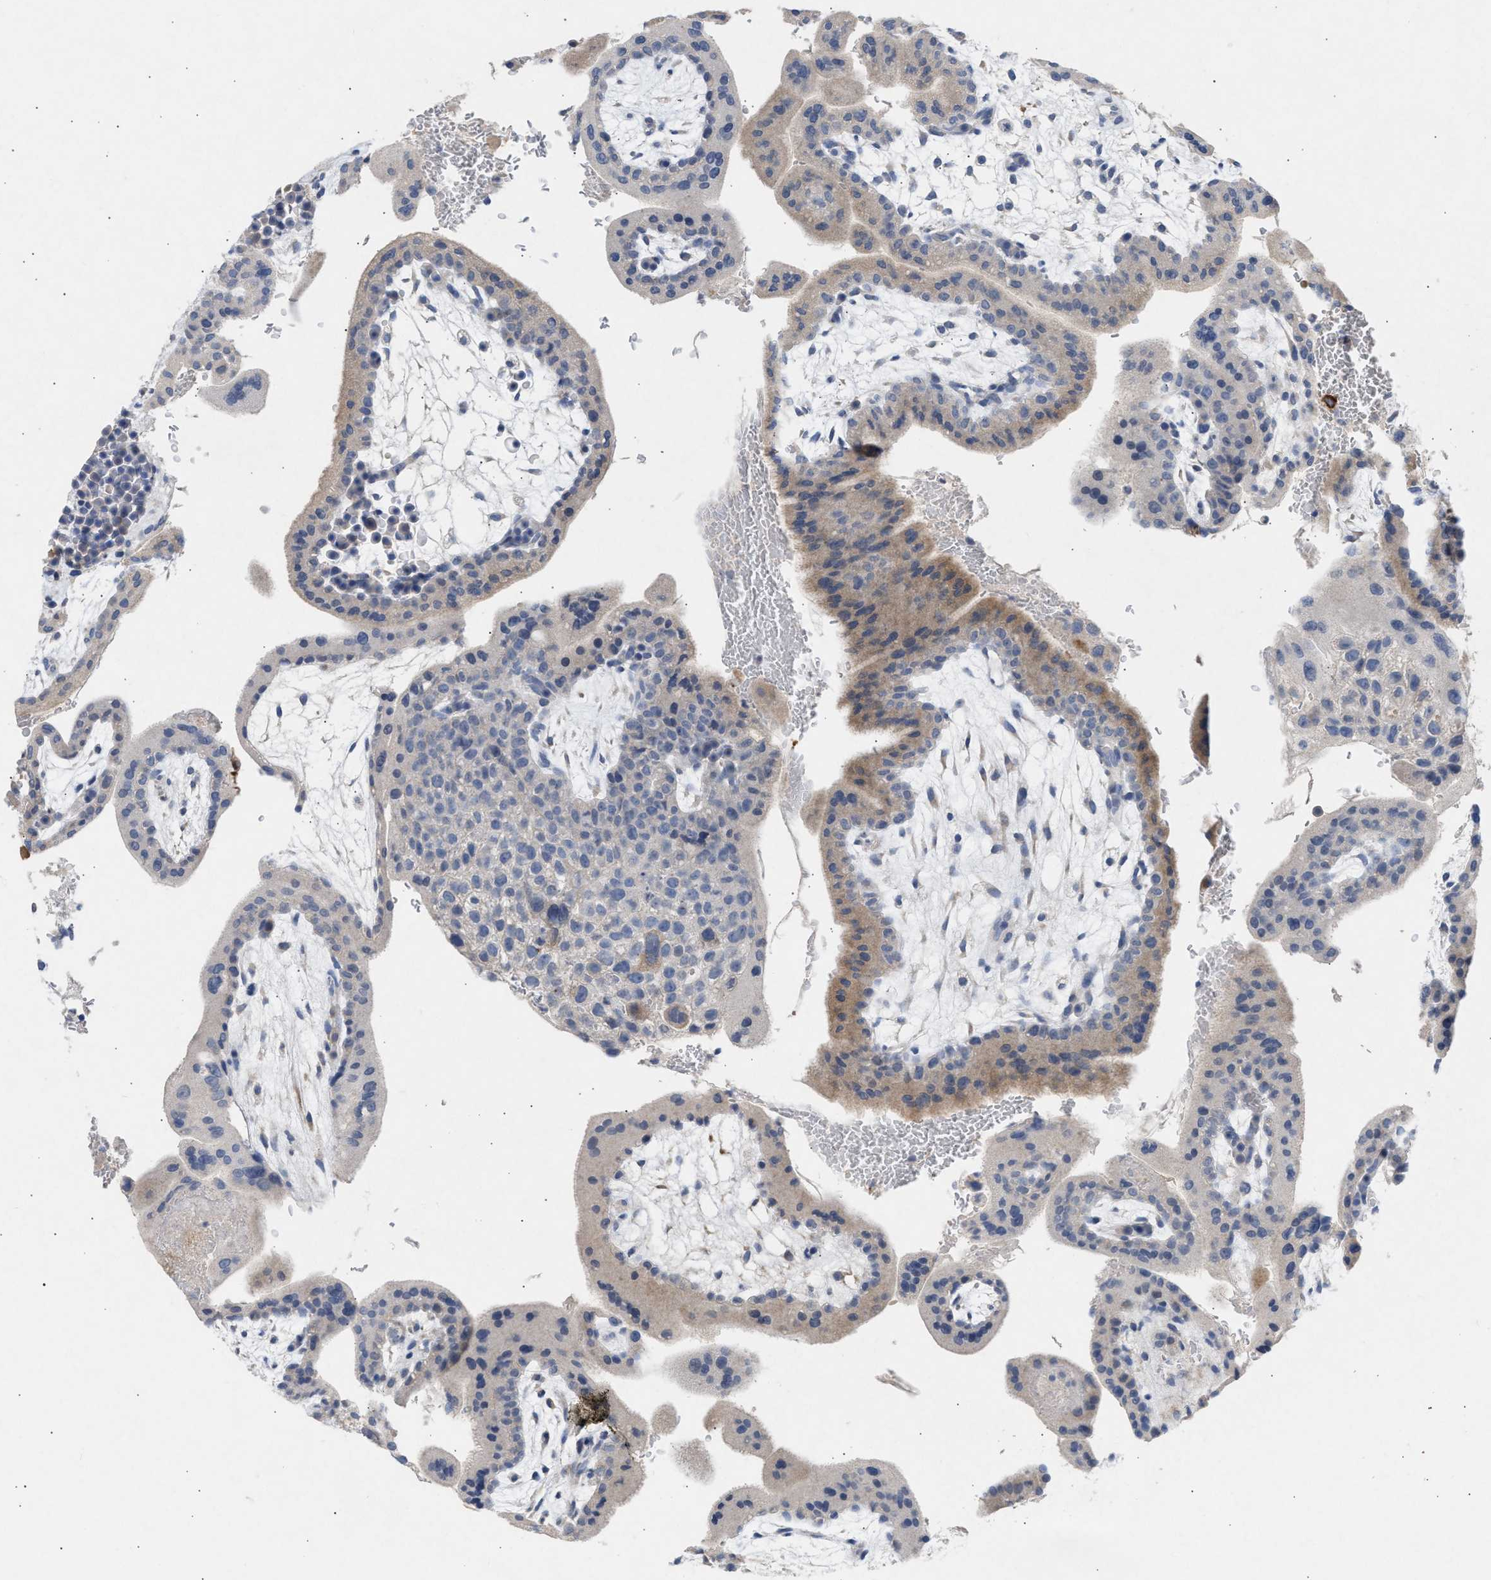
{"staining": {"intensity": "moderate", "quantity": ">75%", "location": "cytoplasmic/membranous"}, "tissue": "placenta", "cell_type": "Decidual cells", "image_type": "normal", "snomed": [{"axis": "morphology", "description": "Normal tissue, NOS"}, {"axis": "topography", "description": "Placenta"}], "caption": "This is an image of immunohistochemistry (IHC) staining of normal placenta, which shows moderate expression in the cytoplasmic/membranous of decidual cells.", "gene": "SELENOM", "patient": {"sex": "female", "age": 35}}